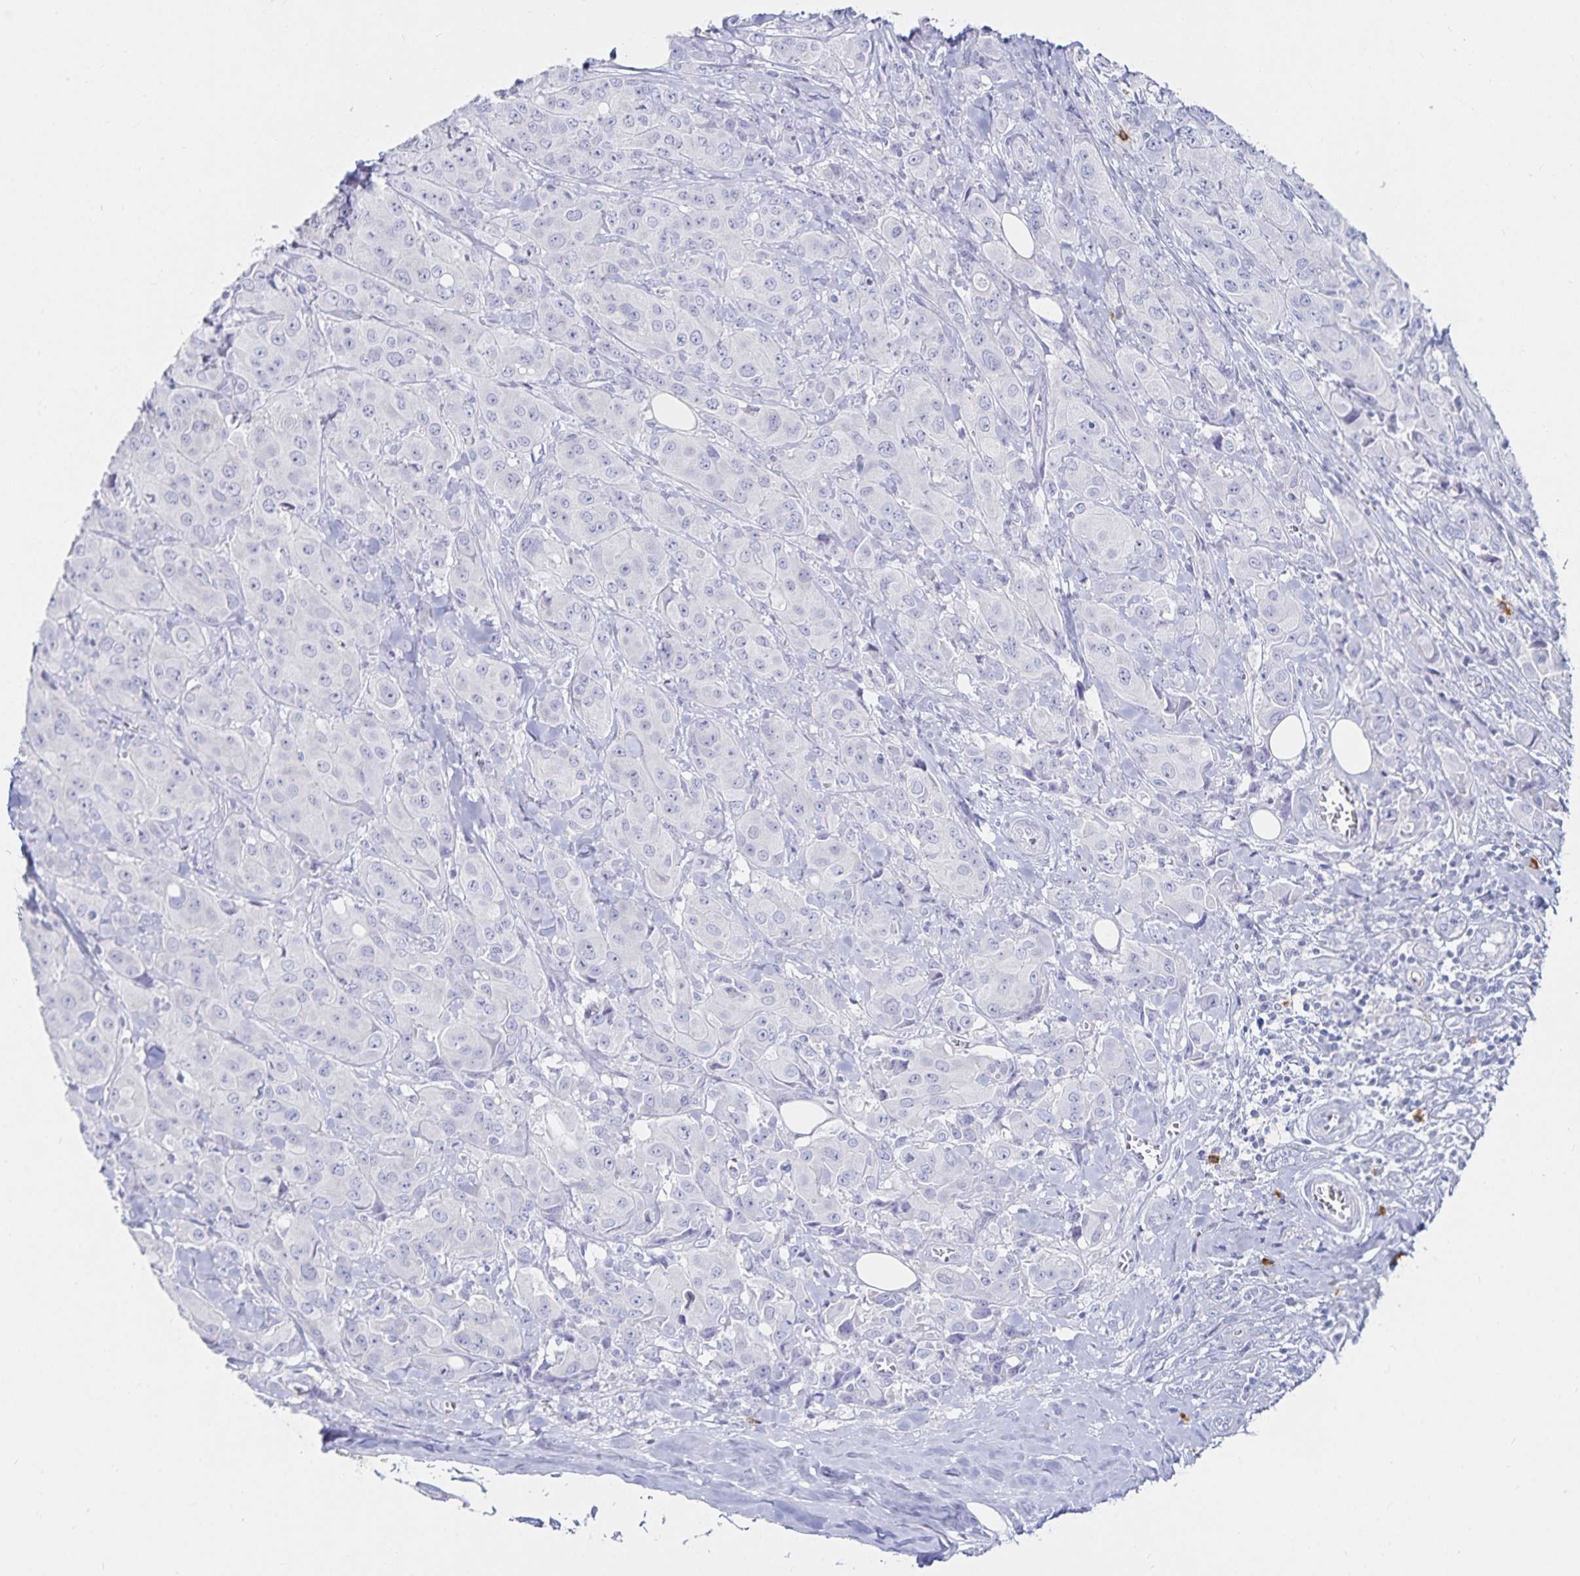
{"staining": {"intensity": "negative", "quantity": "none", "location": "none"}, "tissue": "breast cancer", "cell_type": "Tumor cells", "image_type": "cancer", "snomed": [{"axis": "morphology", "description": "Normal tissue, NOS"}, {"axis": "morphology", "description": "Duct carcinoma"}, {"axis": "topography", "description": "Breast"}], "caption": "Protein analysis of infiltrating ductal carcinoma (breast) demonstrates no significant positivity in tumor cells.", "gene": "TNIP1", "patient": {"sex": "female", "age": 43}}